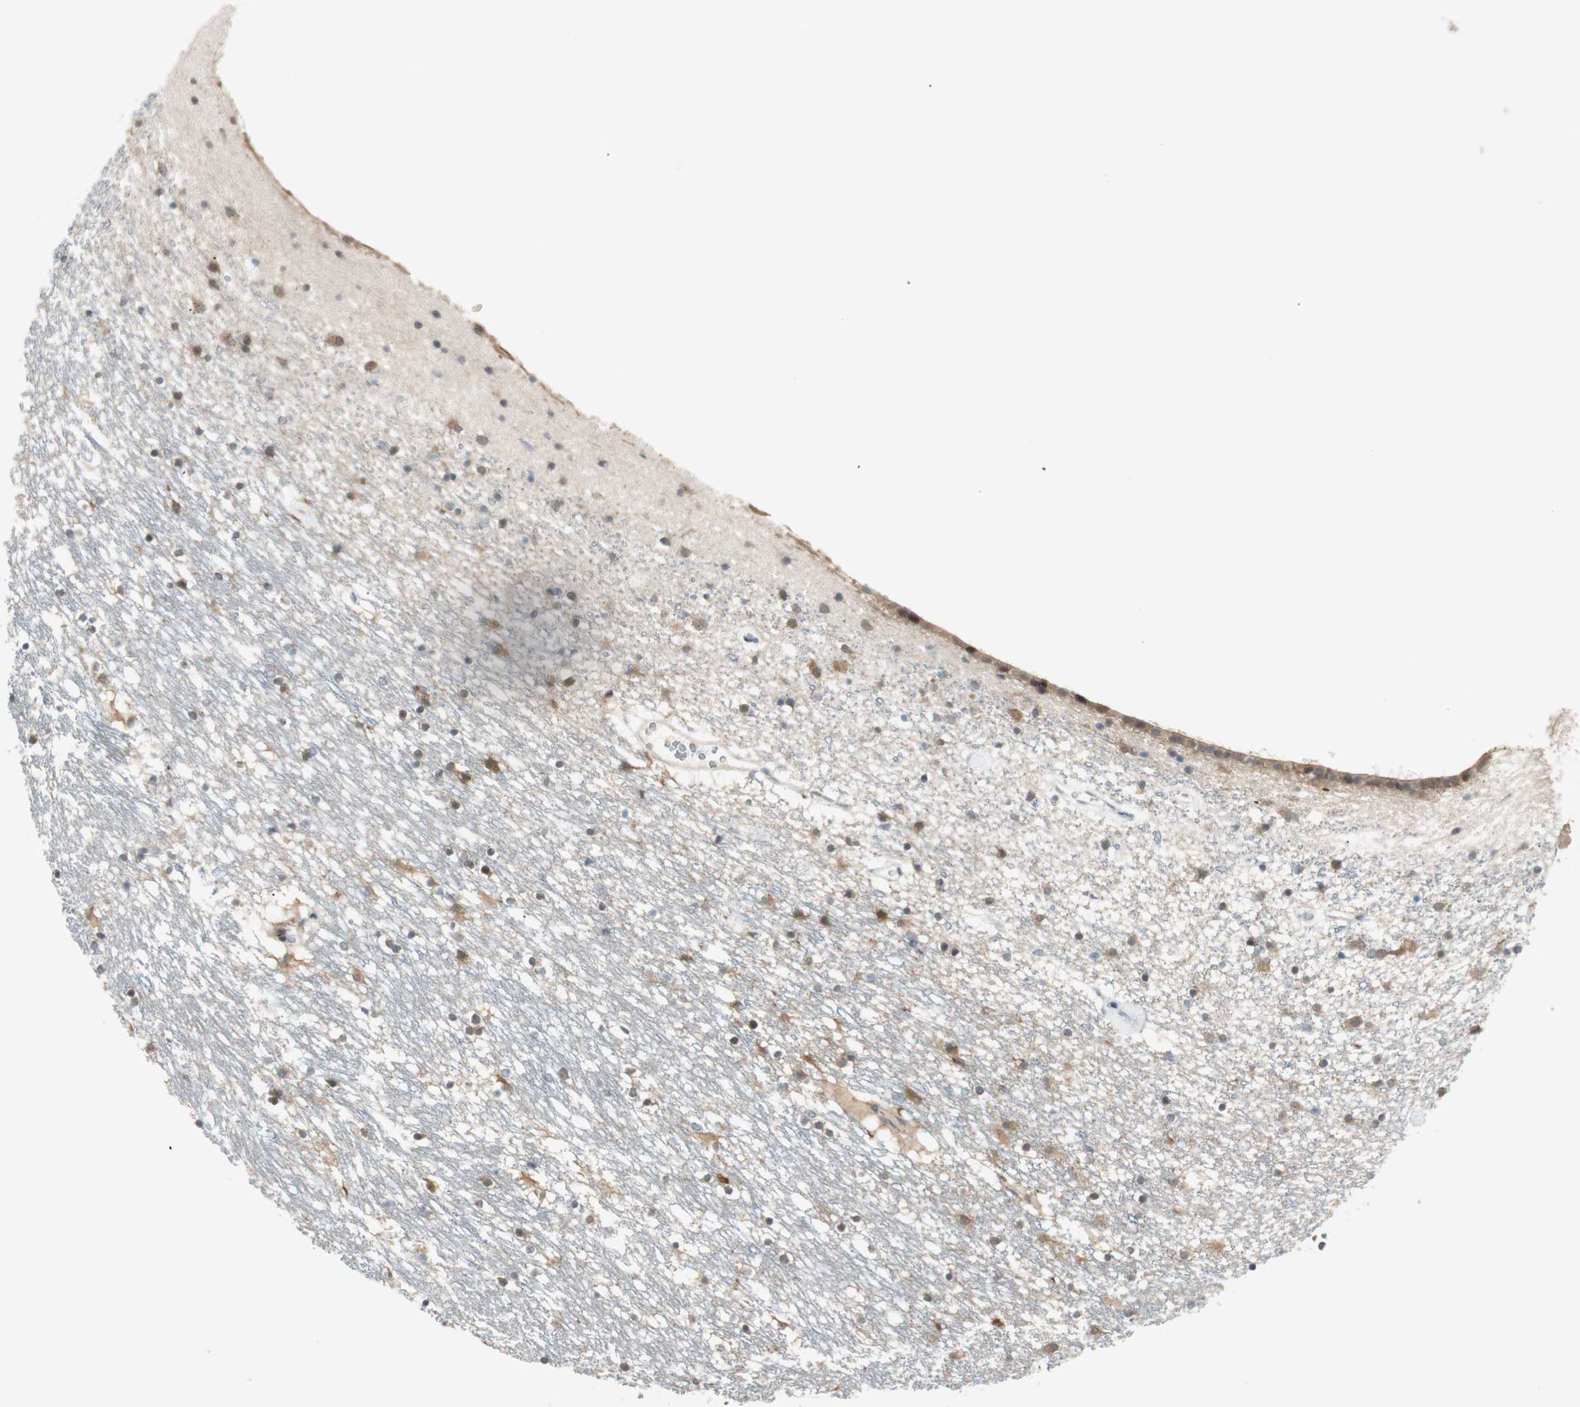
{"staining": {"intensity": "moderate", "quantity": "25%-75%", "location": "nuclear"}, "tissue": "caudate", "cell_type": "Glial cells", "image_type": "normal", "snomed": [{"axis": "morphology", "description": "Normal tissue, NOS"}, {"axis": "topography", "description": "Lateral ventricle wall"}], "caption": "This photomicrograph demonstrates IHC staining of unremarkable caudate, with medium moderate nuclear staining in about 25%-75% of glial cells.", "gene": "CGRRF1", "patient": {"sex": "male", "age": 45}}